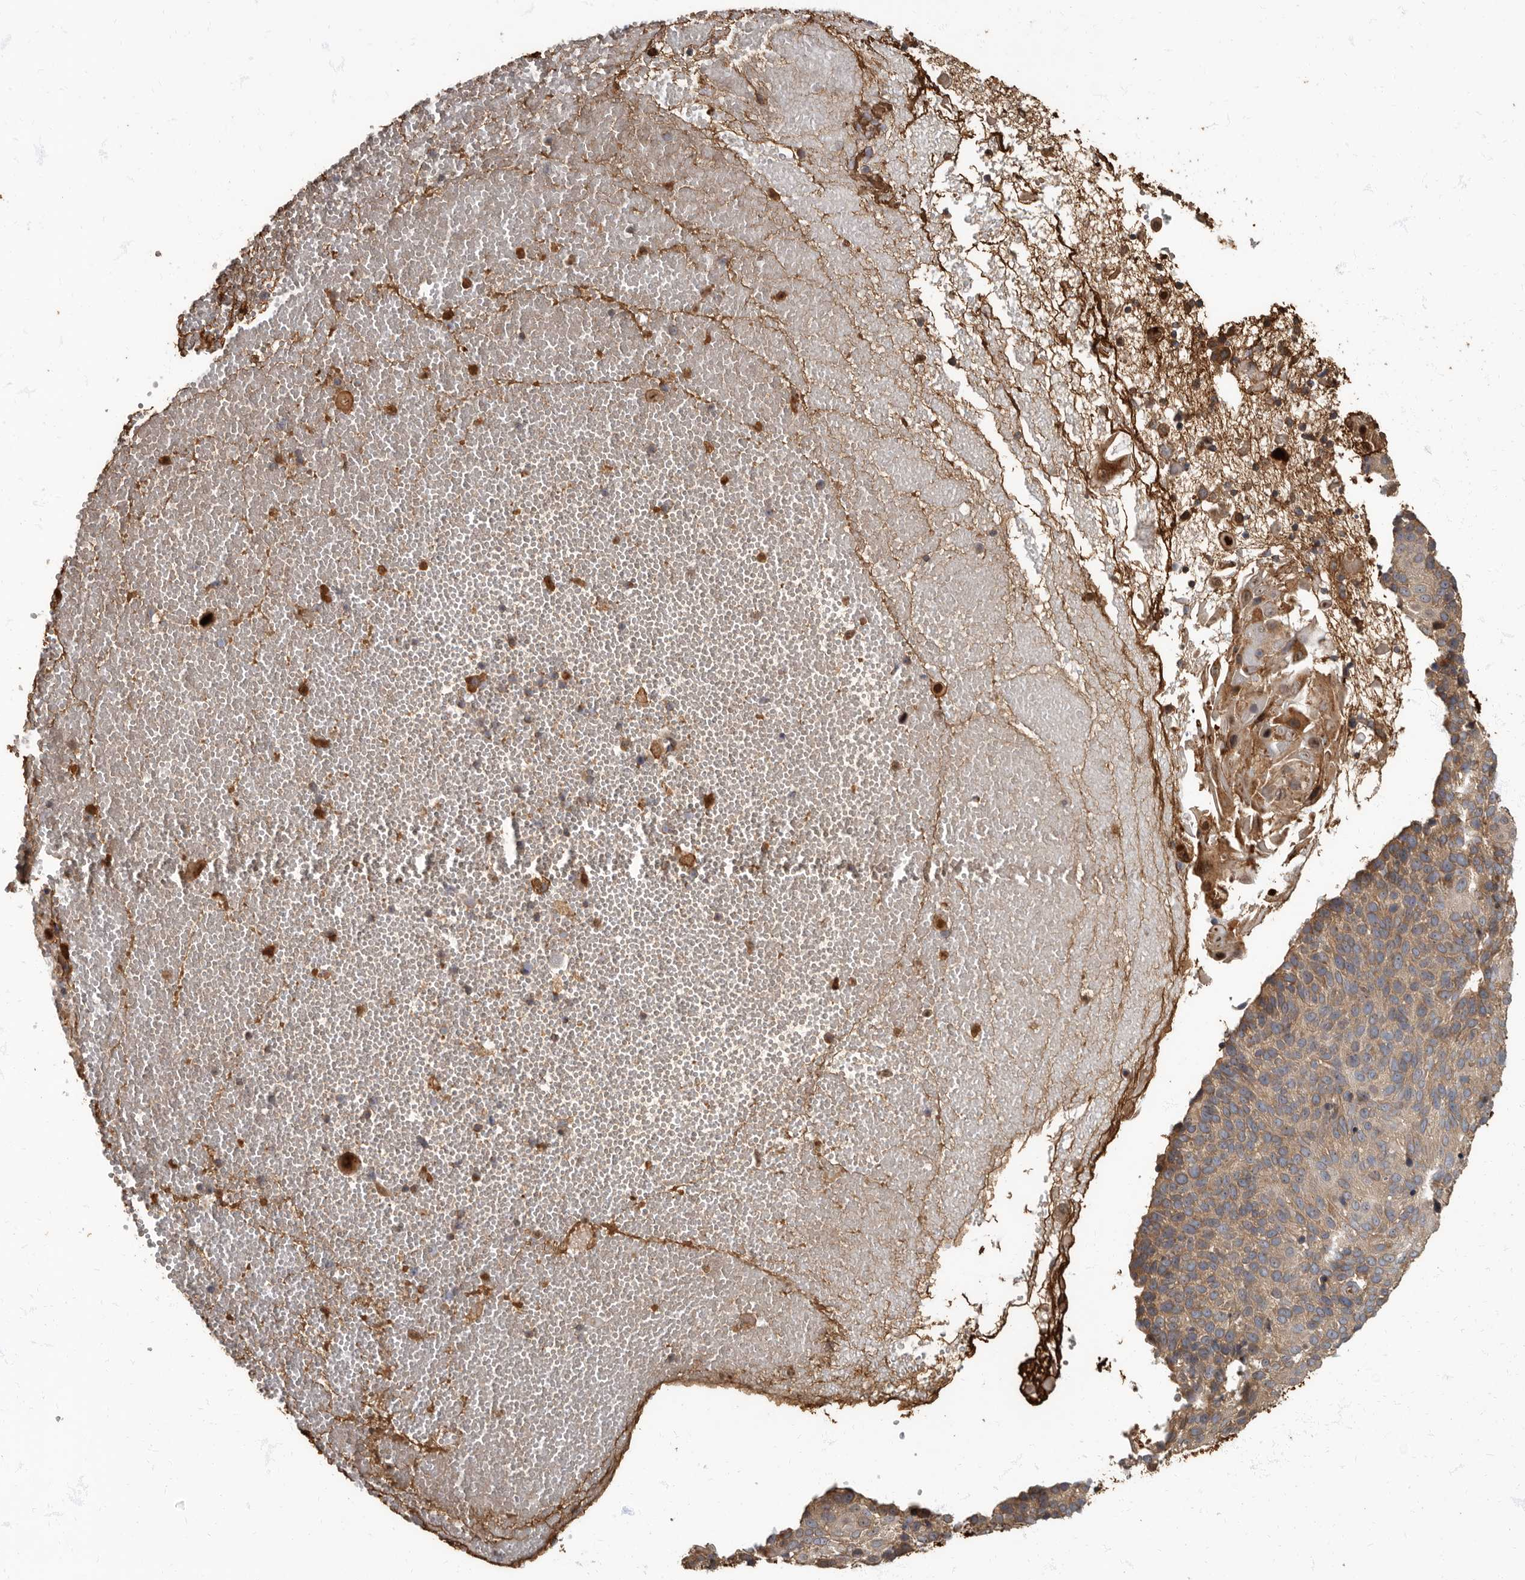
{"staining": {"intensity": "weak", "quantity": ">75%", "location": "cytoplasmic/membranous"}, "tissue": "cervical cancer", "cell_type": "Tumor cells", "image_type": "cancer", "snomed": [{"axis": "morphology", "description": "Squamous cell carcinoma, NOS"}, {"axis": "topography", "description": "Cervix"}], "caption": "The immunohistochemical stain highlights weak cytoplasmic/membranous positivity in tumor cells of cervical squamous cell carcinoma tissue.", "gene": "DAAM1", "patient": {"sex": "female", "age": 74}}